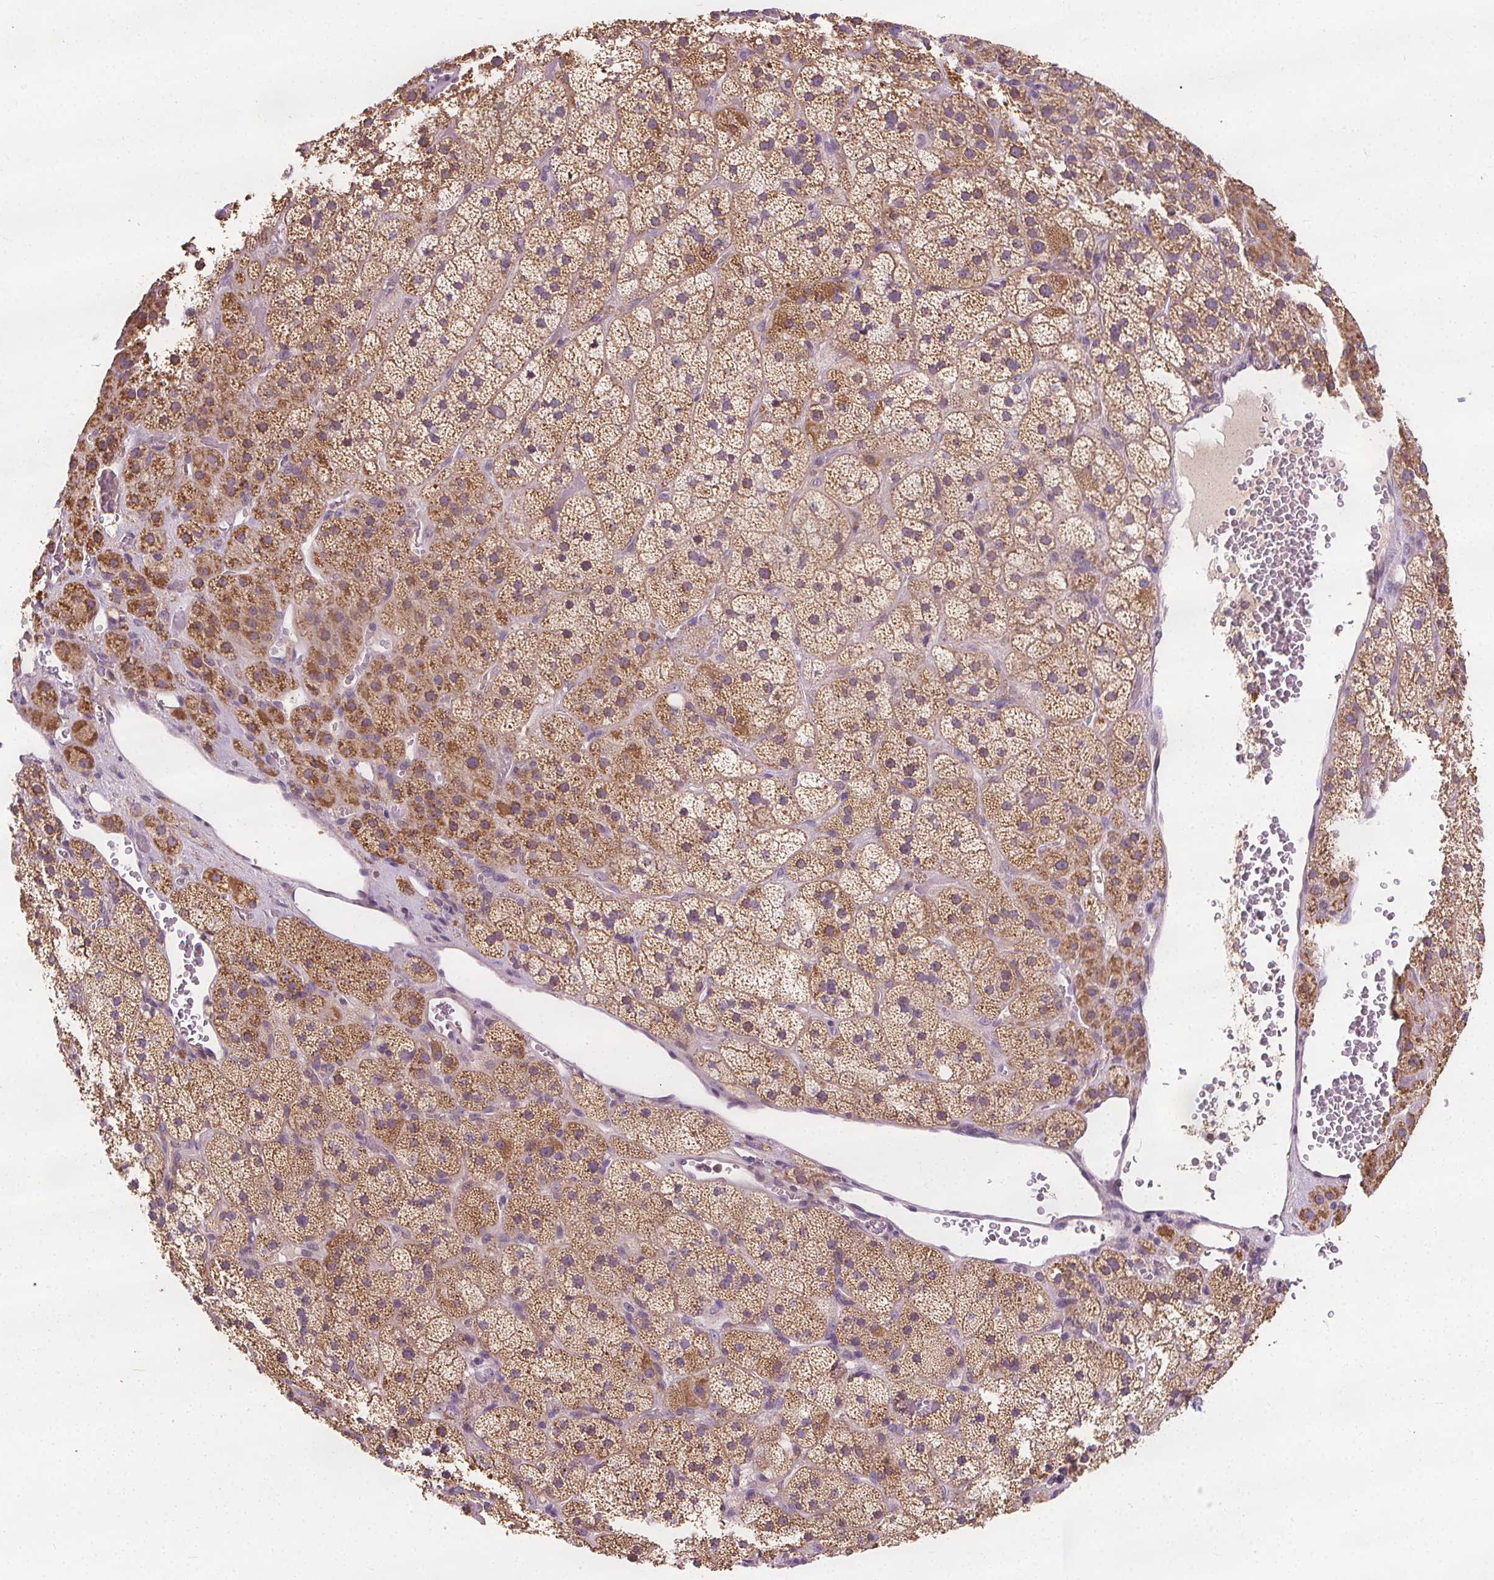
{"staining": {"intensity": "moderate", "quantity": ">75%", "location": "cytoplasmic/membranous"}, "tissue": "adrenal gland", "cell_type": "Glandular cells", "image_type": "normal", "snomed": [{"axis": "morphology", "description": "Normal tissue, NOS"}, {"axis": "topography", "description": "Adrenal gland"}], "caption": "A brown stain highlights moderate cytoplasmic/membranous expression of a protein in glandular cells of benign adrenal gland.", "gene": "RAB20", "patient": {"sex": "male", "age": 57}}